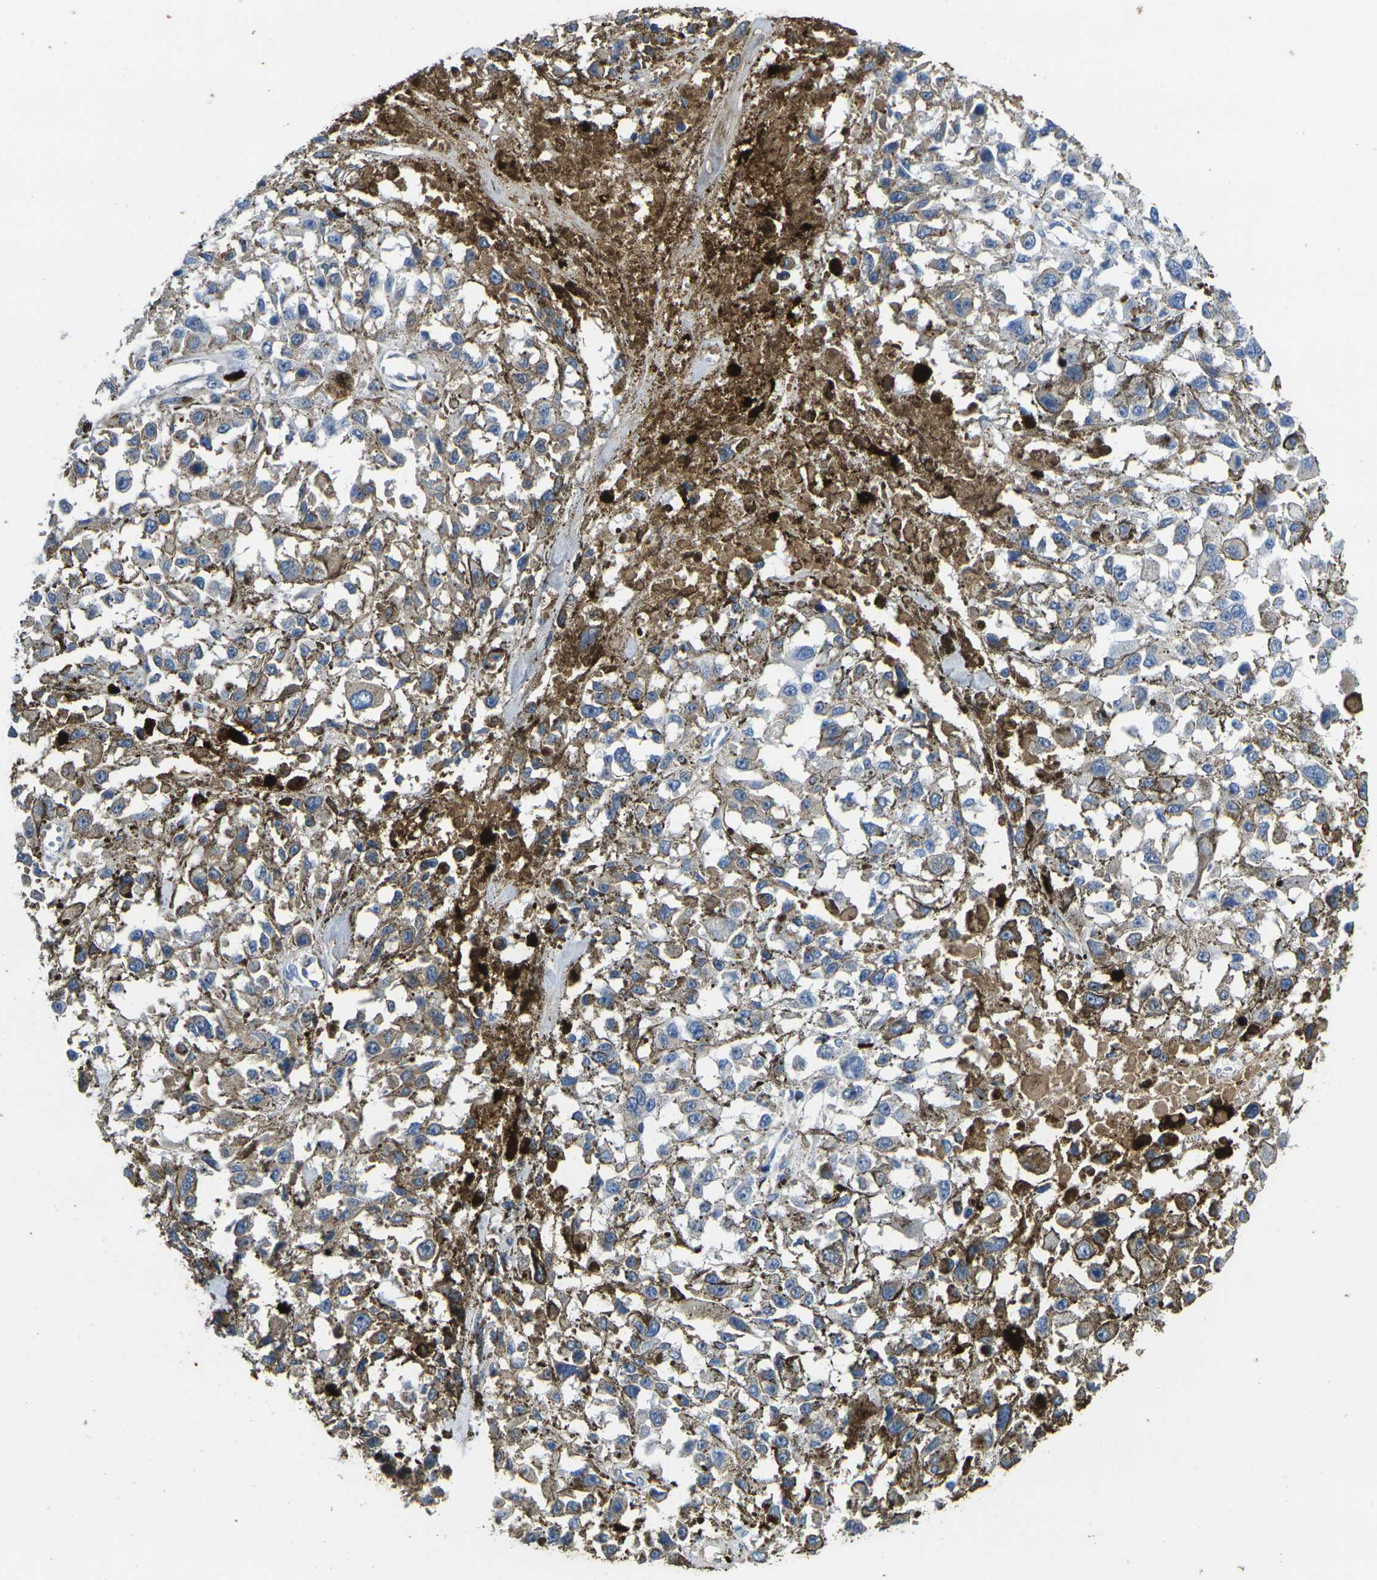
{"staining": {"intensity": "negative", "quantity": "none", "location": "none"}, "tissue": "melanoma", "cell_type": "Tumor cells", "image_type": "cancer", "snomed": [{"axis": "morphology", "description": "Malignant melanoma, Metastatic site"}, {"axis": "topography", "description": "Lymph node"}], "caption": "DAB (3,3'-diaminobenzidine) immunohistochemical staining of melanoma displays no significant positivity in tumor cells.", "gene": "S100A9", "patient": {"sex": "male", "age": 59}}